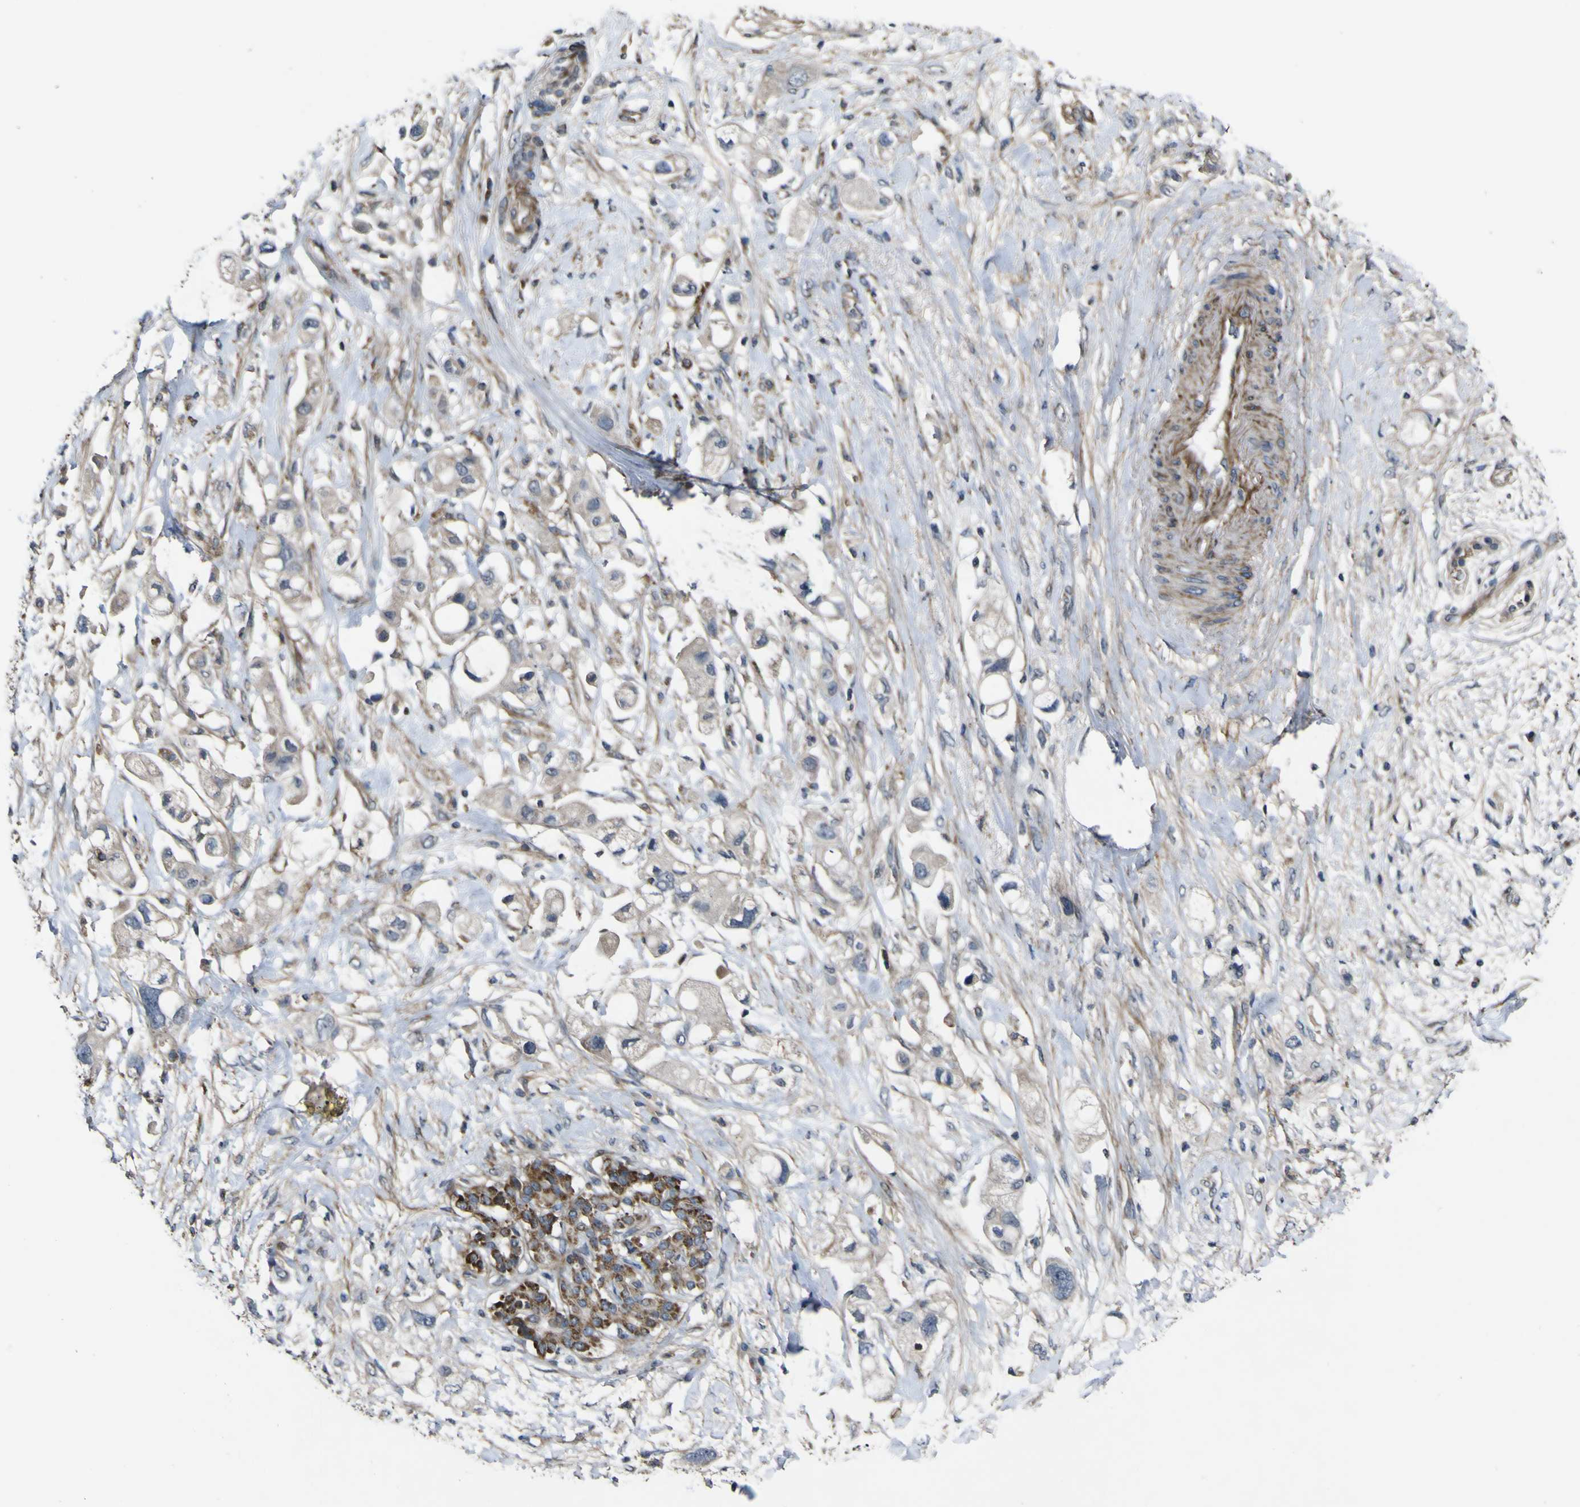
{"staining": {"intensity": "negative", "quantity": "none", "location": "none"}, "tissue": "pancreatic cancer", "cell_type": "Tumor cells", "image_type": "cancer", "snomed": [{"axis": "morphology", "description": "Adenocarcinoma, NOS"}, {"axis": "topography", "description": "Pancreas"}], "caption": "DAB immunohistochemical staining of human pancreatic cancer (adenocarcinoma) demonstrates no significant staining in tumor cells.", "gene": "GPLD1", "patient": {"sex": "female", "age": 56}}